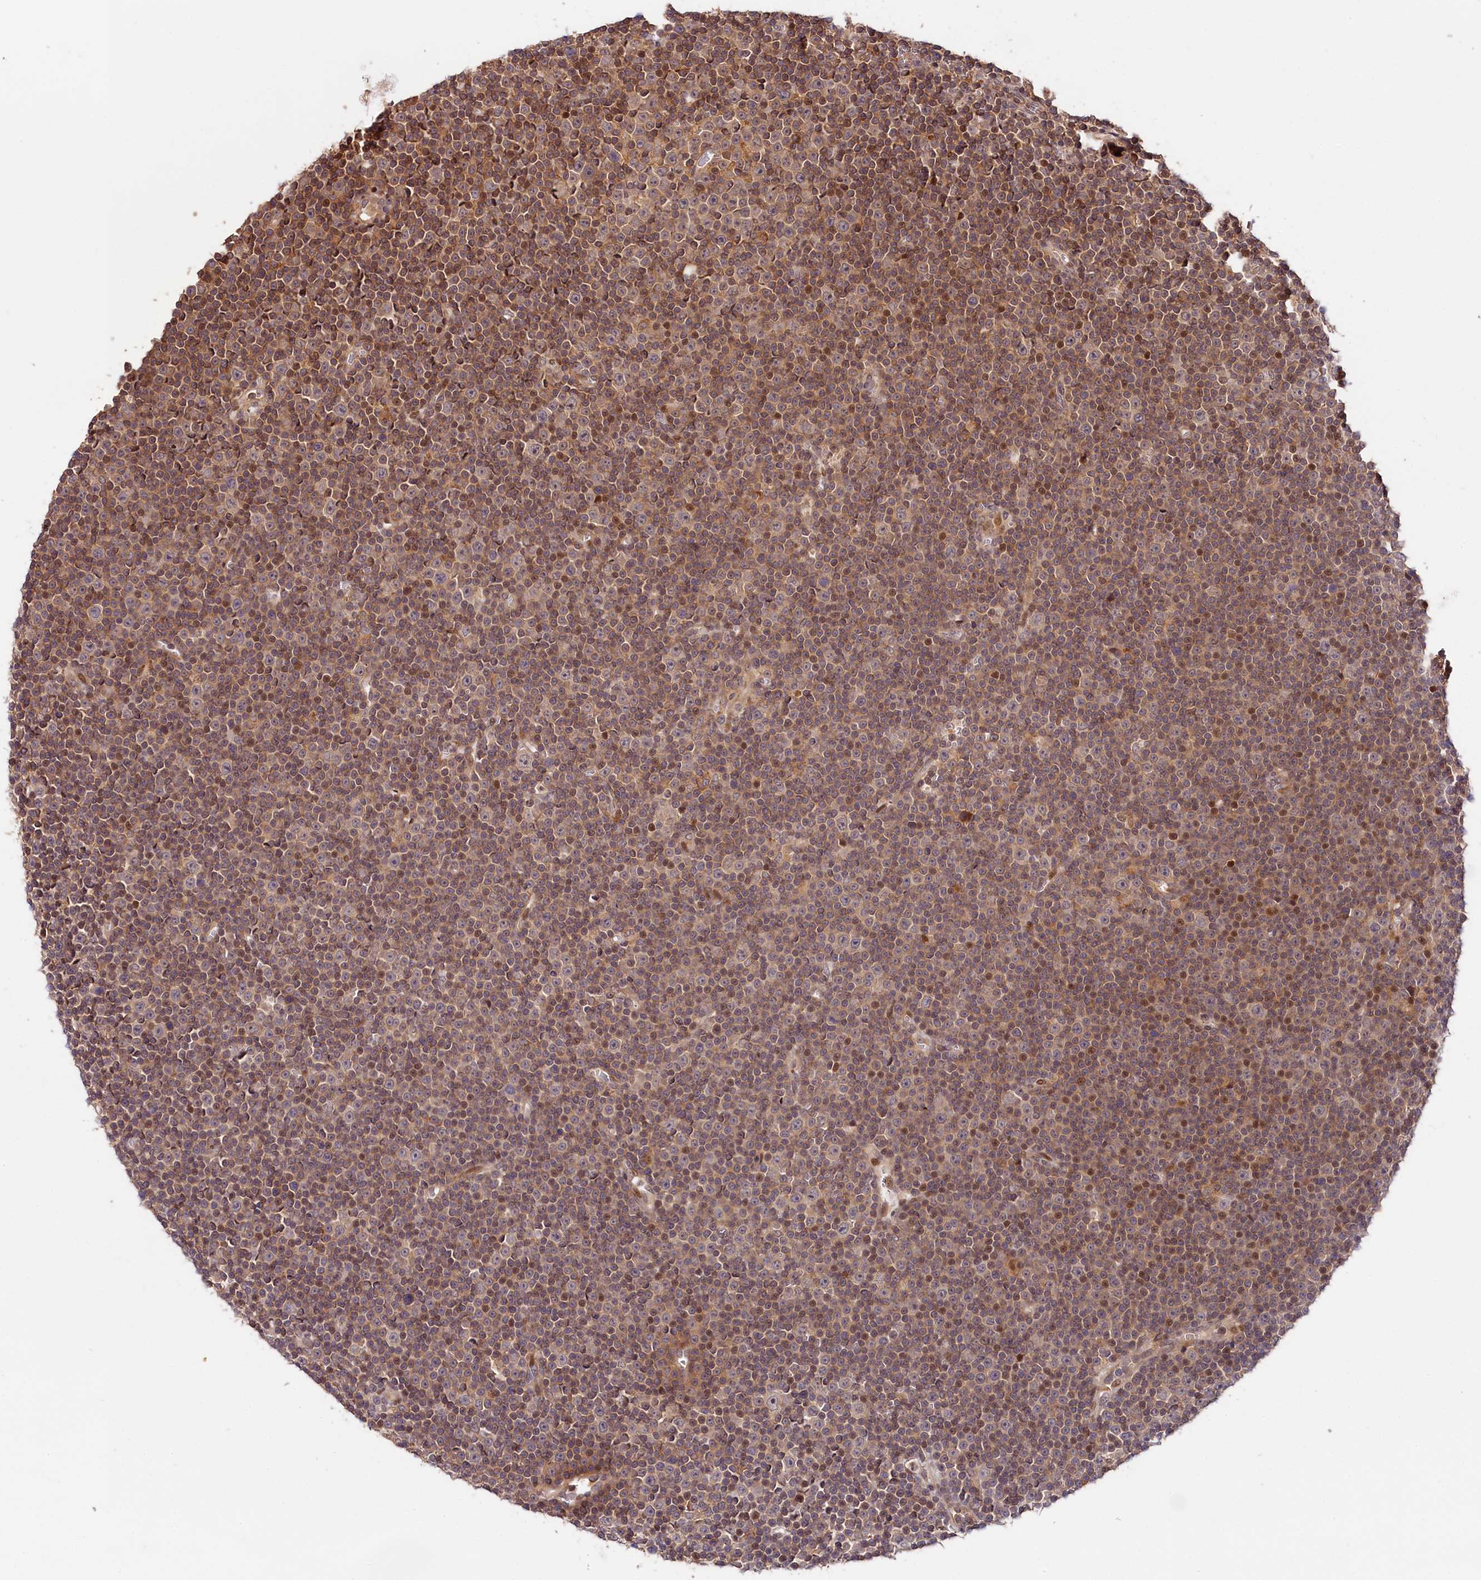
{"staining": {"intensity": "weak", "quantity": "25%-75%", "location": "cytoplasmic/membranous,nuclear"}, "tissue": "lymphoma", "cell_type": "Tumor cells", "image_type": "cancer", "snomed": [{"axis": "morphology", "description": "Malignant lymphoma, non-Hodgkin's type, Low grade"}, {"axis": "topography", "description": "Lymph node"}], "caption": "The immunohistochemical stain shows weak cytoplasmic/membranous and nuclear staining in tumor cells of lymphoma tissue.", "gene": "CACNA1H", "patient": {"sex": "female", "age": 67}}